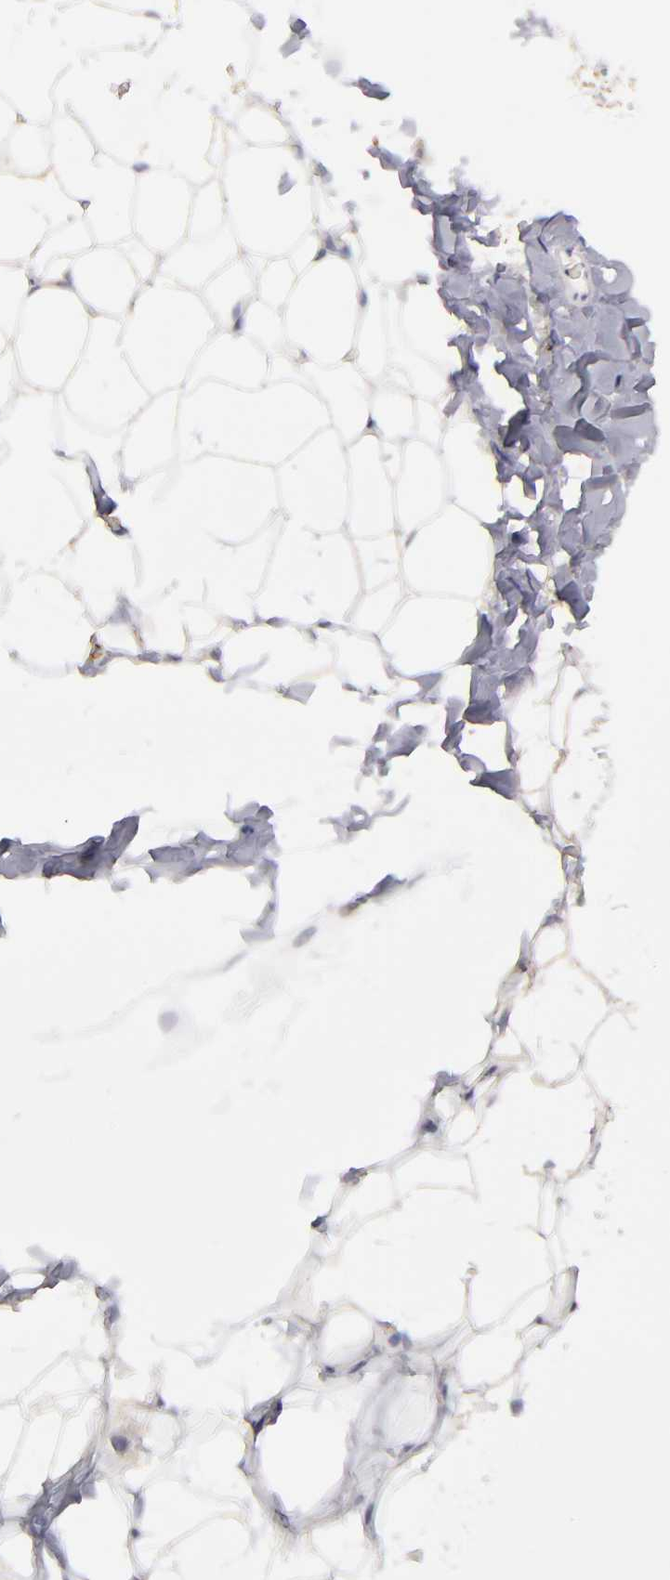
{"staining": {"intensity": "negative", "quantity": "none", "location": "none"}, "tissue": "adipose tissue", "cell_type": "Adipocytes", "image_type": "normal", "snomed": [{"axis": "morphology", "description": "Normal tissue, NOS"}, {"axis": "topography", "description": "Soft tissue"}], "caption": "This is an immunohistochemistry (IHC) photomicrograph of normal human adipose tissue. There is no positivity in adipocytes.", "gene": "ZNF175", "patient": {"sex": "male", "age": 26}}